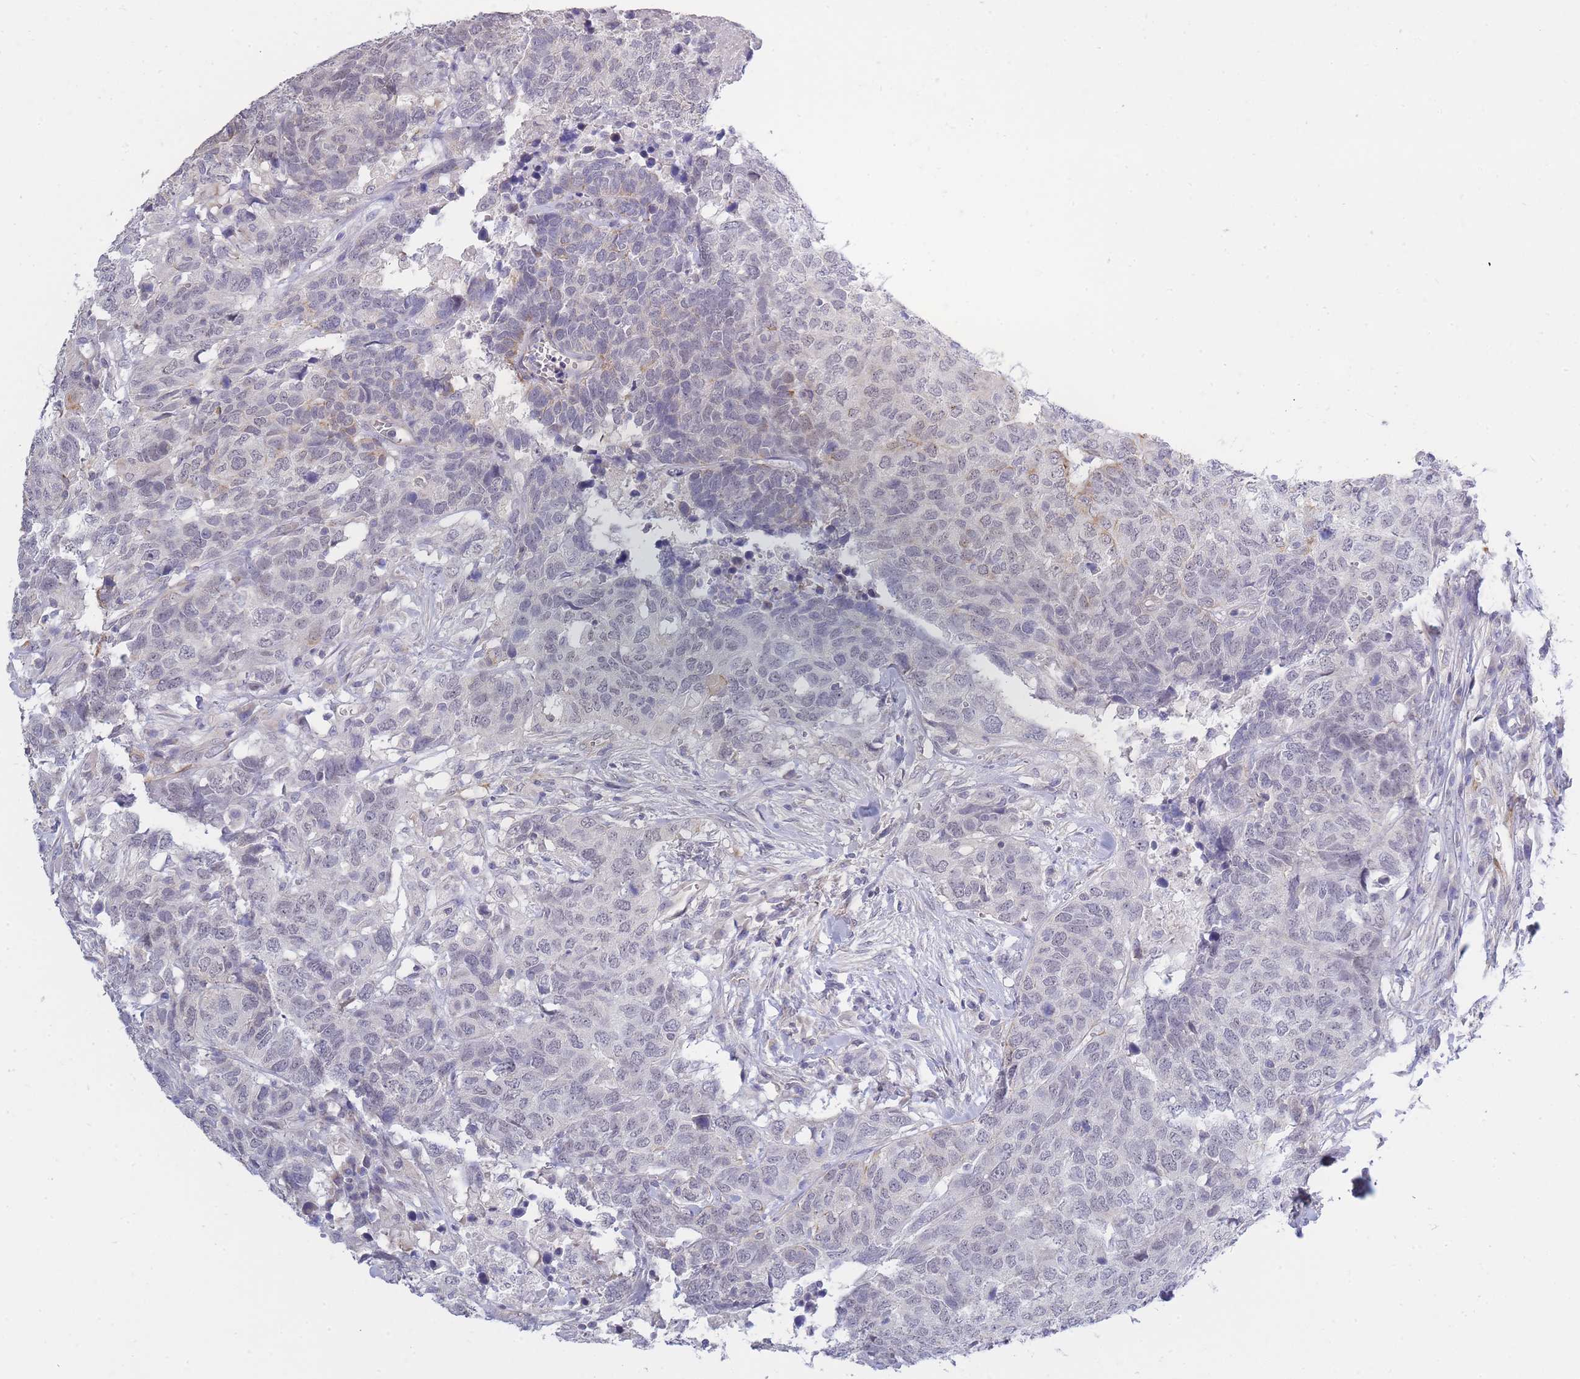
{"staining": {"intensity": "negative", "quantity": "none", "location": "none"}, "tissue": "head and neck cancer", "cell_type": "Tumor cells", "image_type": "cancer", "snomed": [{"axis": "morphology", "description": "Normal tissue, NOS"}, {"axis": "morphology", "description": "Squamous cell carcinoma, NOS"}, {"axis": "topography", "description": "Skeletal muscle"}, {"axis": "topography", "description": "Vascular tissue"}, {"axis": "topography", "description": "Peripheral nerve tissue"}, {"axis": "topography", "description": "Head-Neck"}], "caption": "IHC micrograph of human squamous cell carcinoma (head and neck) stained for a protein (brown), which reveals no staining in tumor cells.", "gene": "C19orf25", "patient": {"sex": "male", "age": 66}}